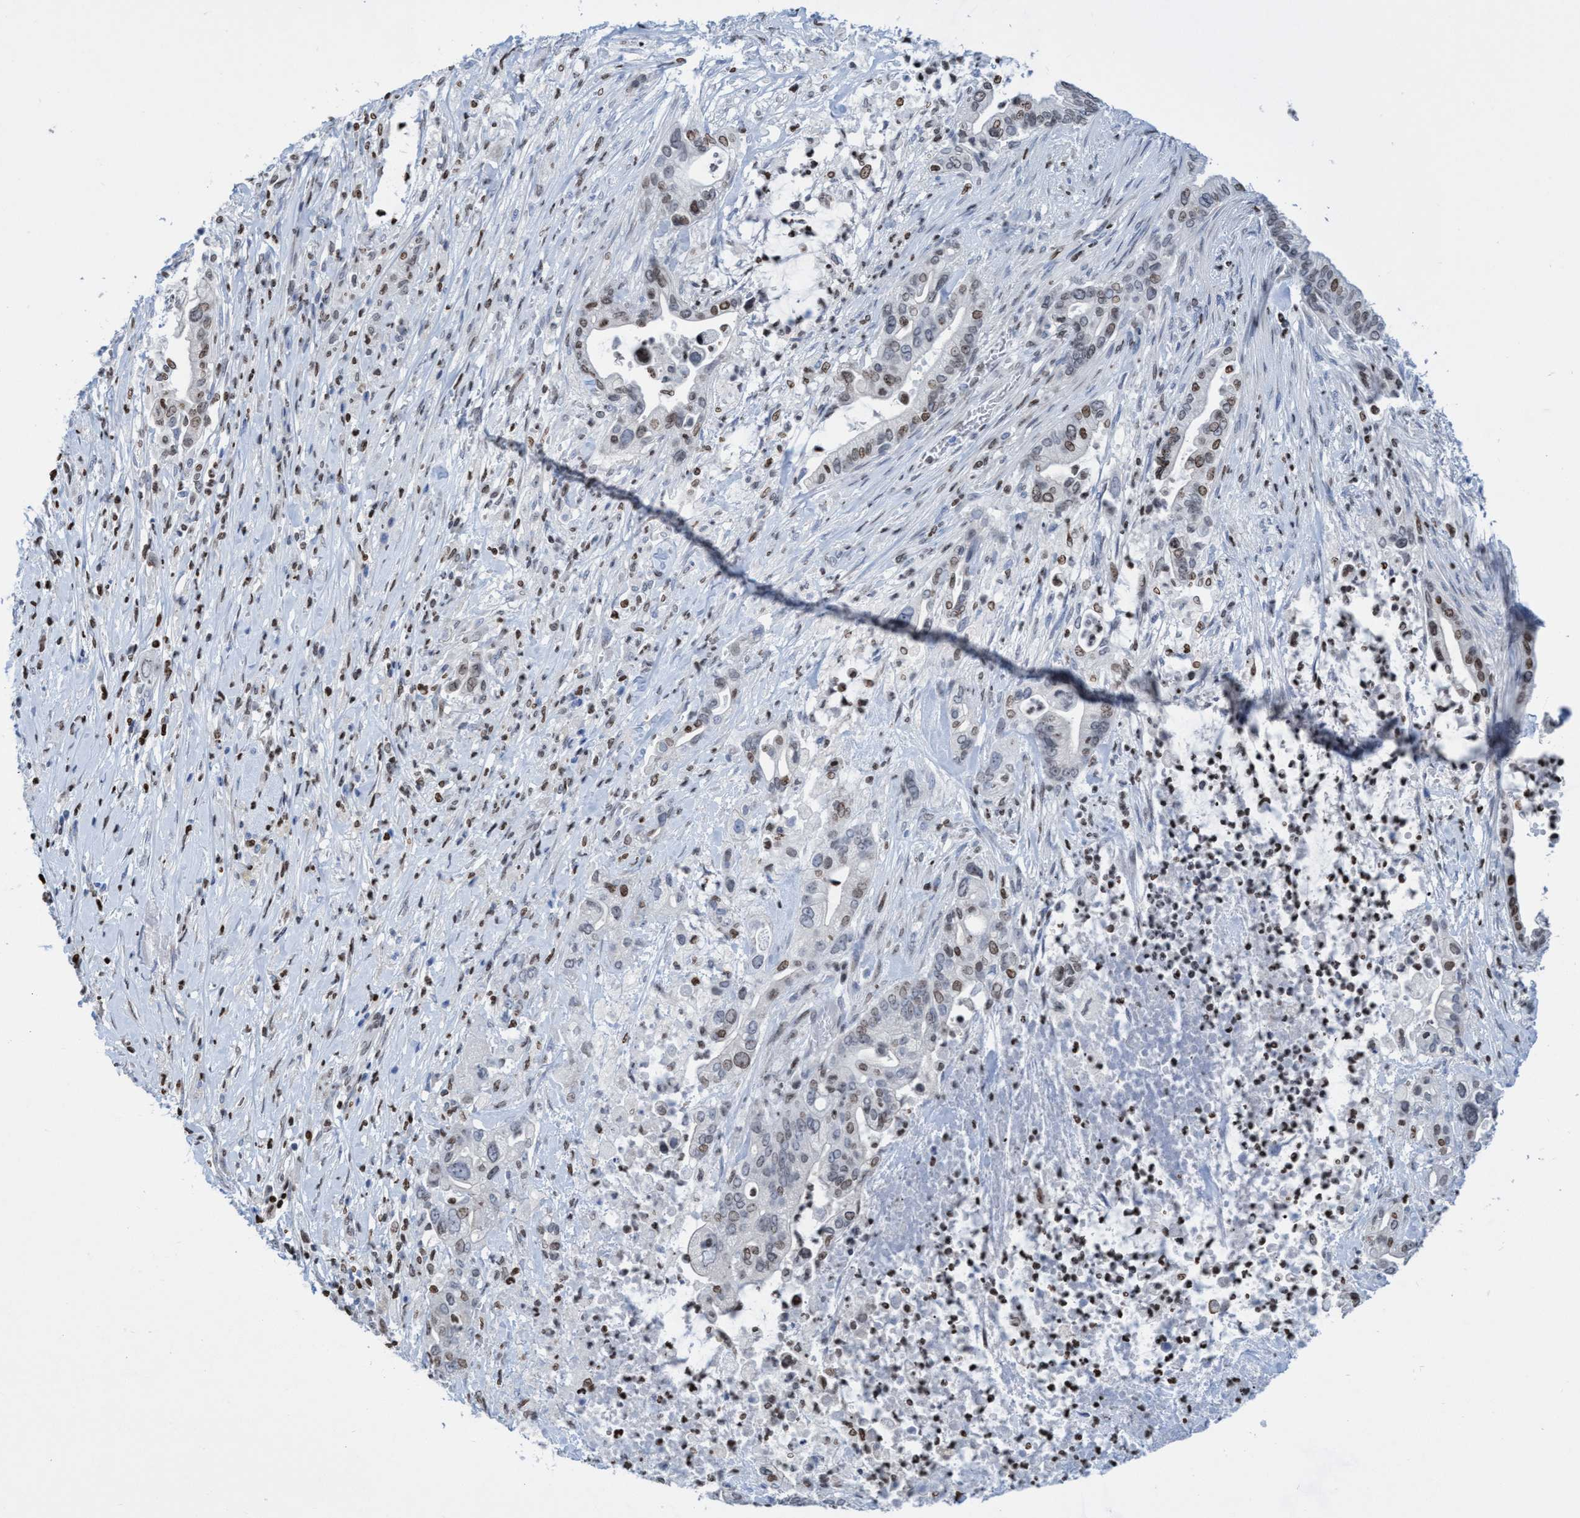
{"staining": {"intensity": "moderate", "quantity": "25%-75%", "location": "nuclear"}, "tissue": "pancreatic cancer", "cell_type": "Tumor cells", "image_type": "cancer", "snomed": [{"axis": "morphology", "description": "Adenocarcinoma, NOS"}, {"axis": "topography", "description": "Pancreas"}], "caption": "IHC (DAB (3,3'-diaminobenzidine)) staining of pancreatic adenocarcinoma exhibits moderate nuclear protein positivity in approximately 25%-75% of tumor cells.", "gene": "CBX2", "patient": {"sex": "male", "age": 69}}